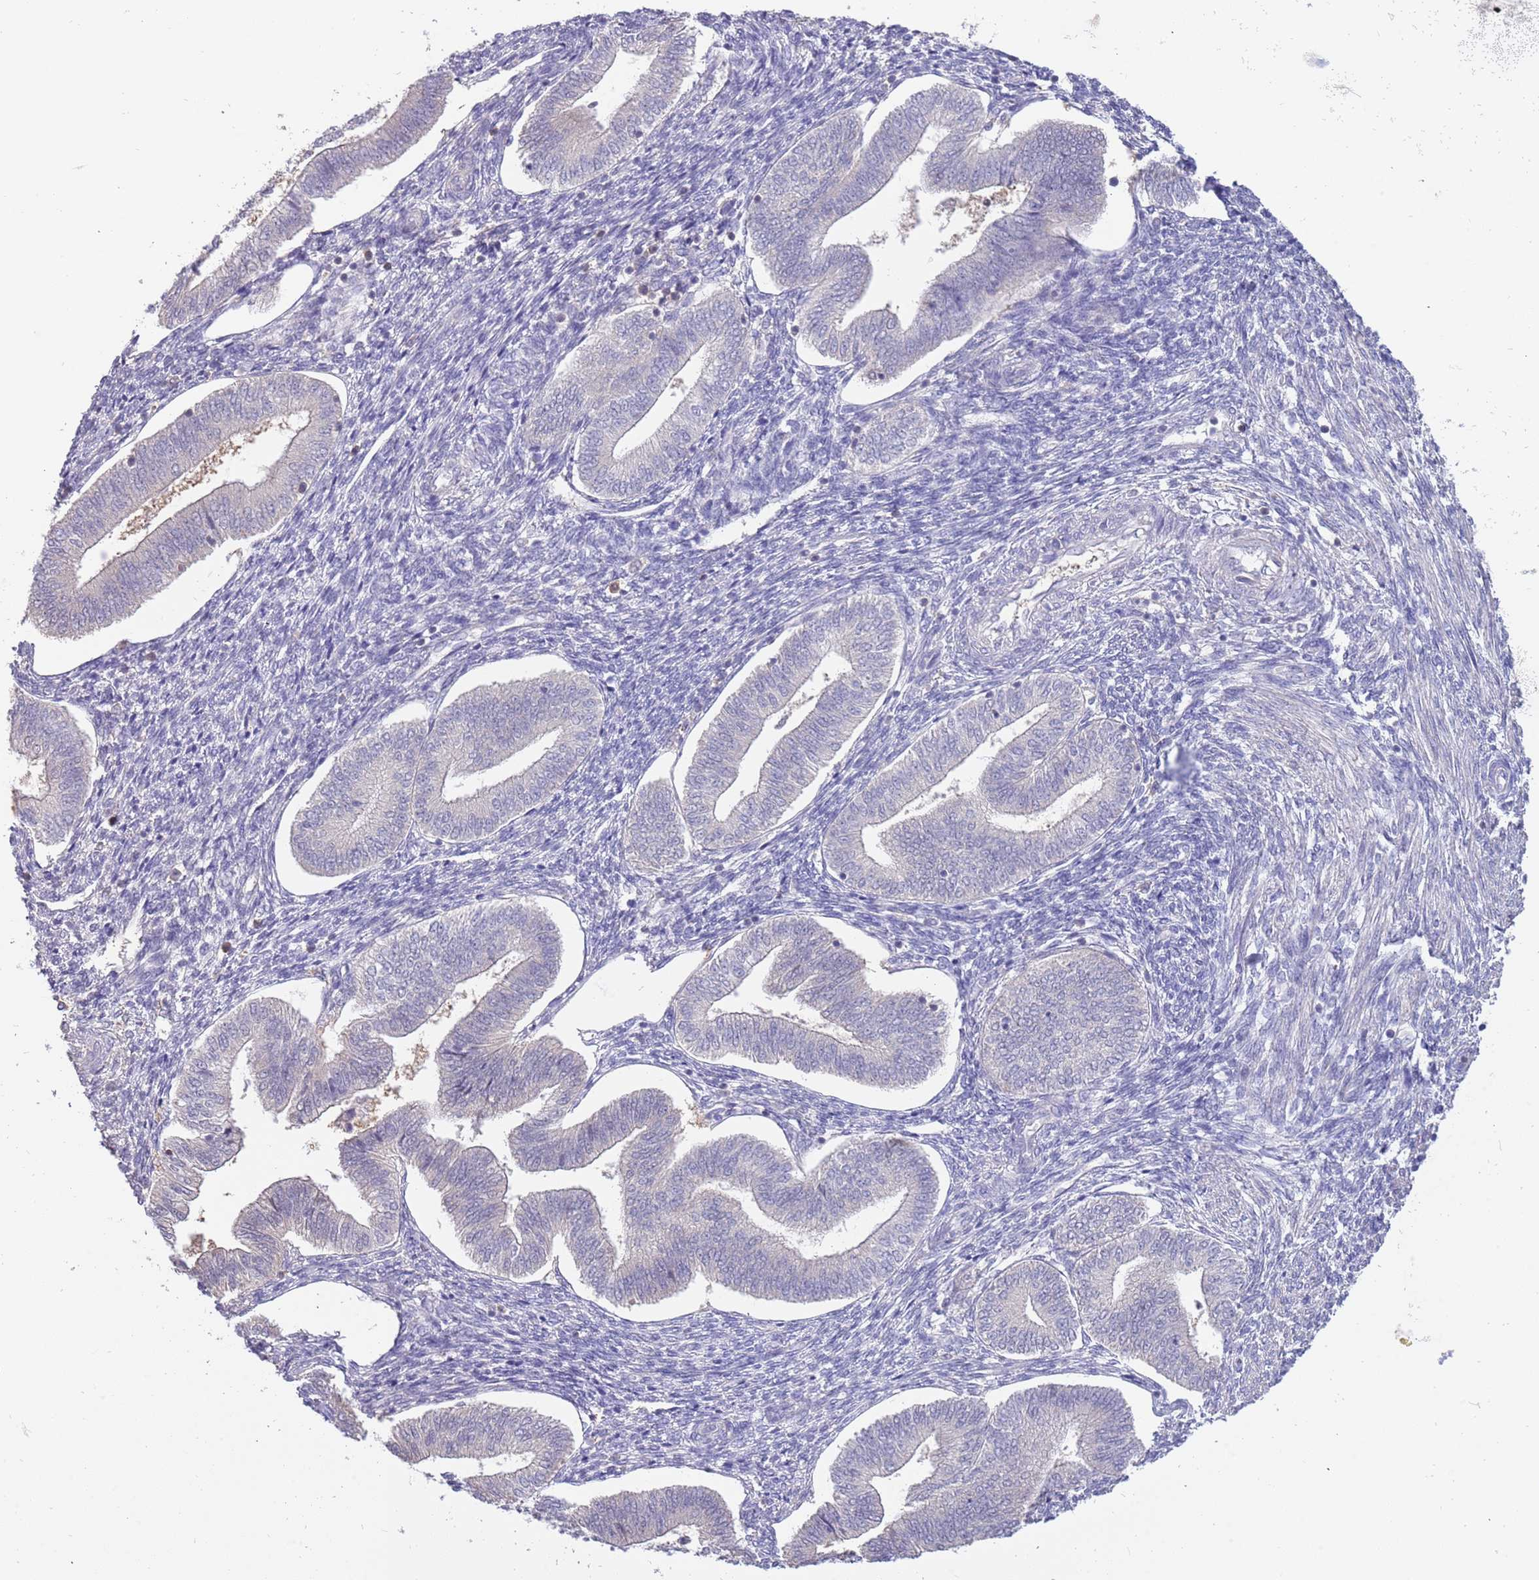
{"staining": {"intensity": "negative", "quantity": "none", "location": "none"}, "tissue": "endometrium", "cell_type": "Cells in endometrial stroma", "image_type": "normal", "snomed": [{"axis": "morphology", "description": "Normal tissue, NOS"}, {"axis": "topography", "description": "Endometrium"}], "caption": "An immunohistochemistry photomicrograph of normal endometrium is shown. There is no staining in cells in endometrial stroma of endometrium.", "gene": "AP5S1", "patient": {"sex": "female", "age": 34}}